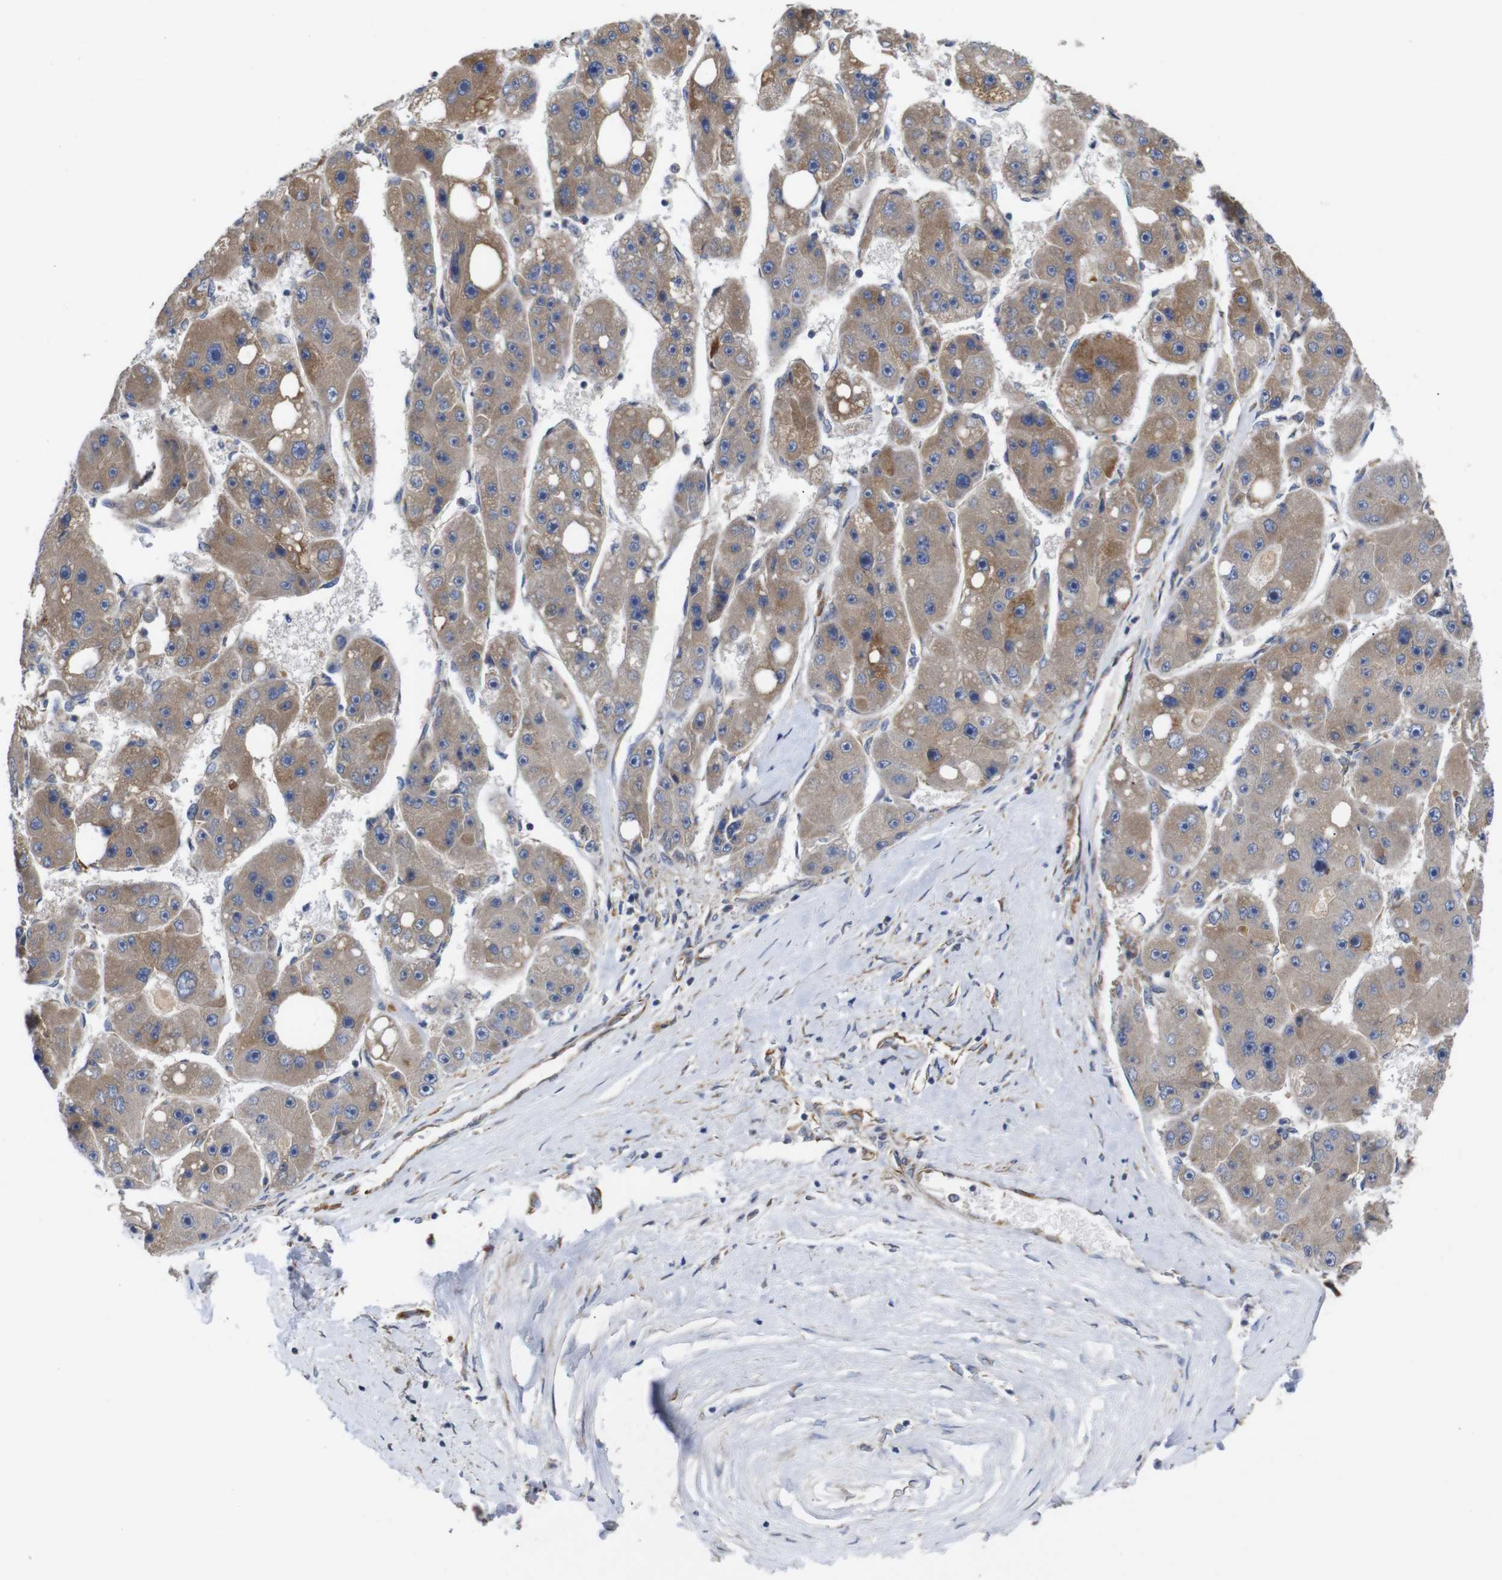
{"staining": {"intensity": "weak", "quantity": ">75%", "location": "cytoplasmic/membranous"}, "tissue": "liver cancer", "cell_type": "Tumor cells", "image_type": "cancer", "snomed": [{"axis": "morphology", "description": "Carcinoma, Hepatocellular, NOS"}, {"axis": "topography", "description": "Liver"}], "caption": "Immunohistochemical staining of liver cancer displays low levels of weak cytoplasmic/membranous expression in about >75% of tumor cells.", "gene": "POMK", "patient": {"sex": "female", "age": 61}}